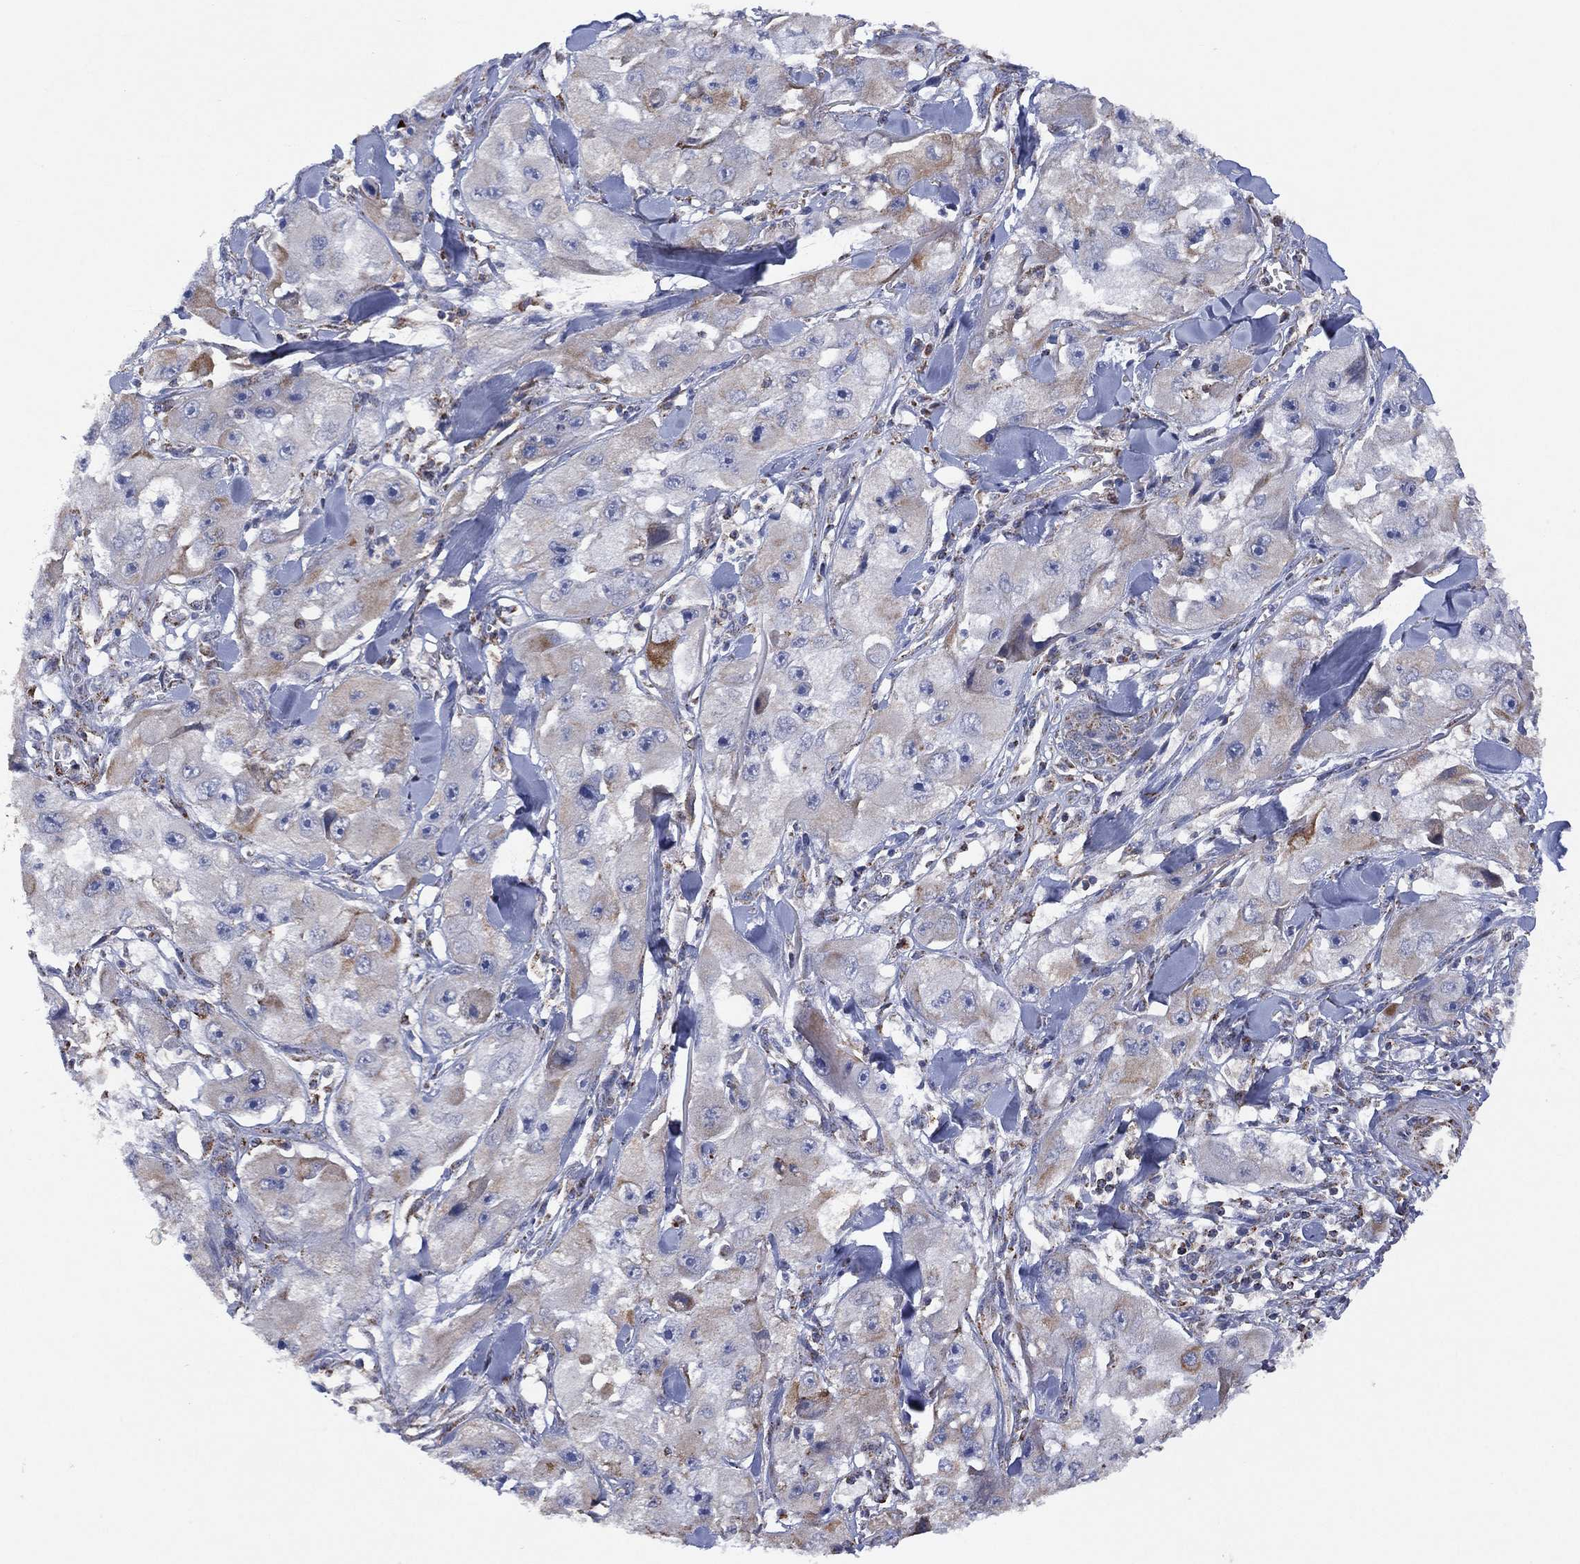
{"staining": {"intensity": "moderate", "quantity": "<25%", "location": "cytoplasmic/membranous"}, "tissue": "skin cancer", "cell_type": "Tumor cells", "image_type": "cancer", "snomed": [{"axis": "morphology", "description": "Squamous cell carcinoma, NOS"}, {"axis": "topography", "description": "Skin"}, {"axis": "topography", "description": "Subcutis"}], "caption": "The photomicrograph displays immunohistochemical staining of skin squamous cell carcinoma. There is moderate cytoplasmic/membranous positivity is appreciated in about <25% of tumor cells. The protein of interest is stained brown, and the nuclei are stained in blue (DAB IHC with brightfield microscopy, high magnification).", "gene": "PPP2R5A", "patient": {"sex": "male", "age": 73}}